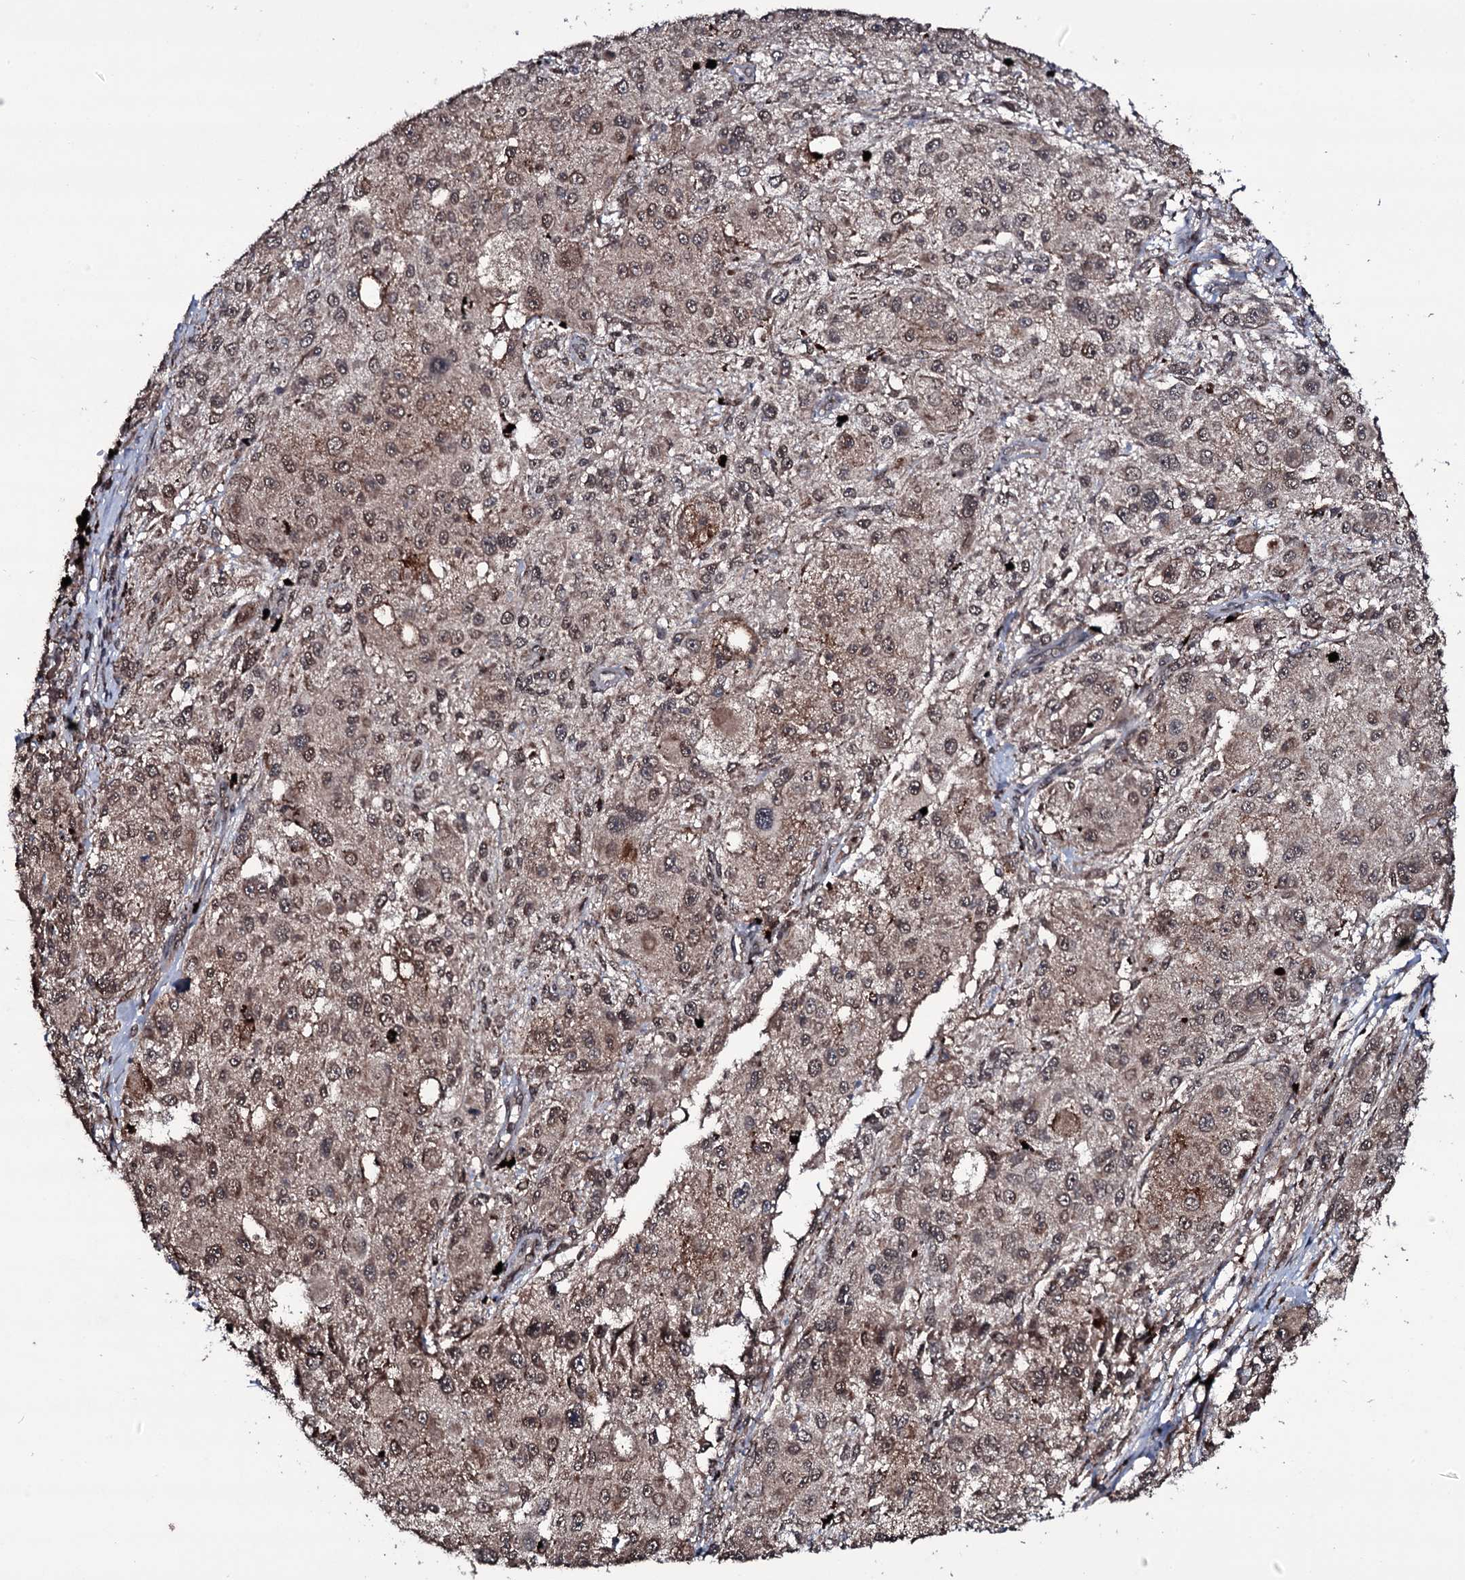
{"staining": {"intensity": "weak", "quantity": ">75%", "location": "cytoplasmic/membranous,nuclear"}, "tissue": "melanoma", "cell_type": "Tumor cells", "image_type": "cancer", "snomed": [{"axis": "morphology", "description": "Necrosis, NOS"}, {"axis": "morphology", "description": "Malignant melanoma, NOS"}, {"axis": "topography", "description": "Skin"}], "caption": "Immunohistochemistry (DAB) staining of human malignant melanoma displays weak cytoplasmic/membranous and nuclear protein positivity in about >75% of tumor cells.", "gene": "MRPS31", "patient": {"sex": "female", "age": 87}}